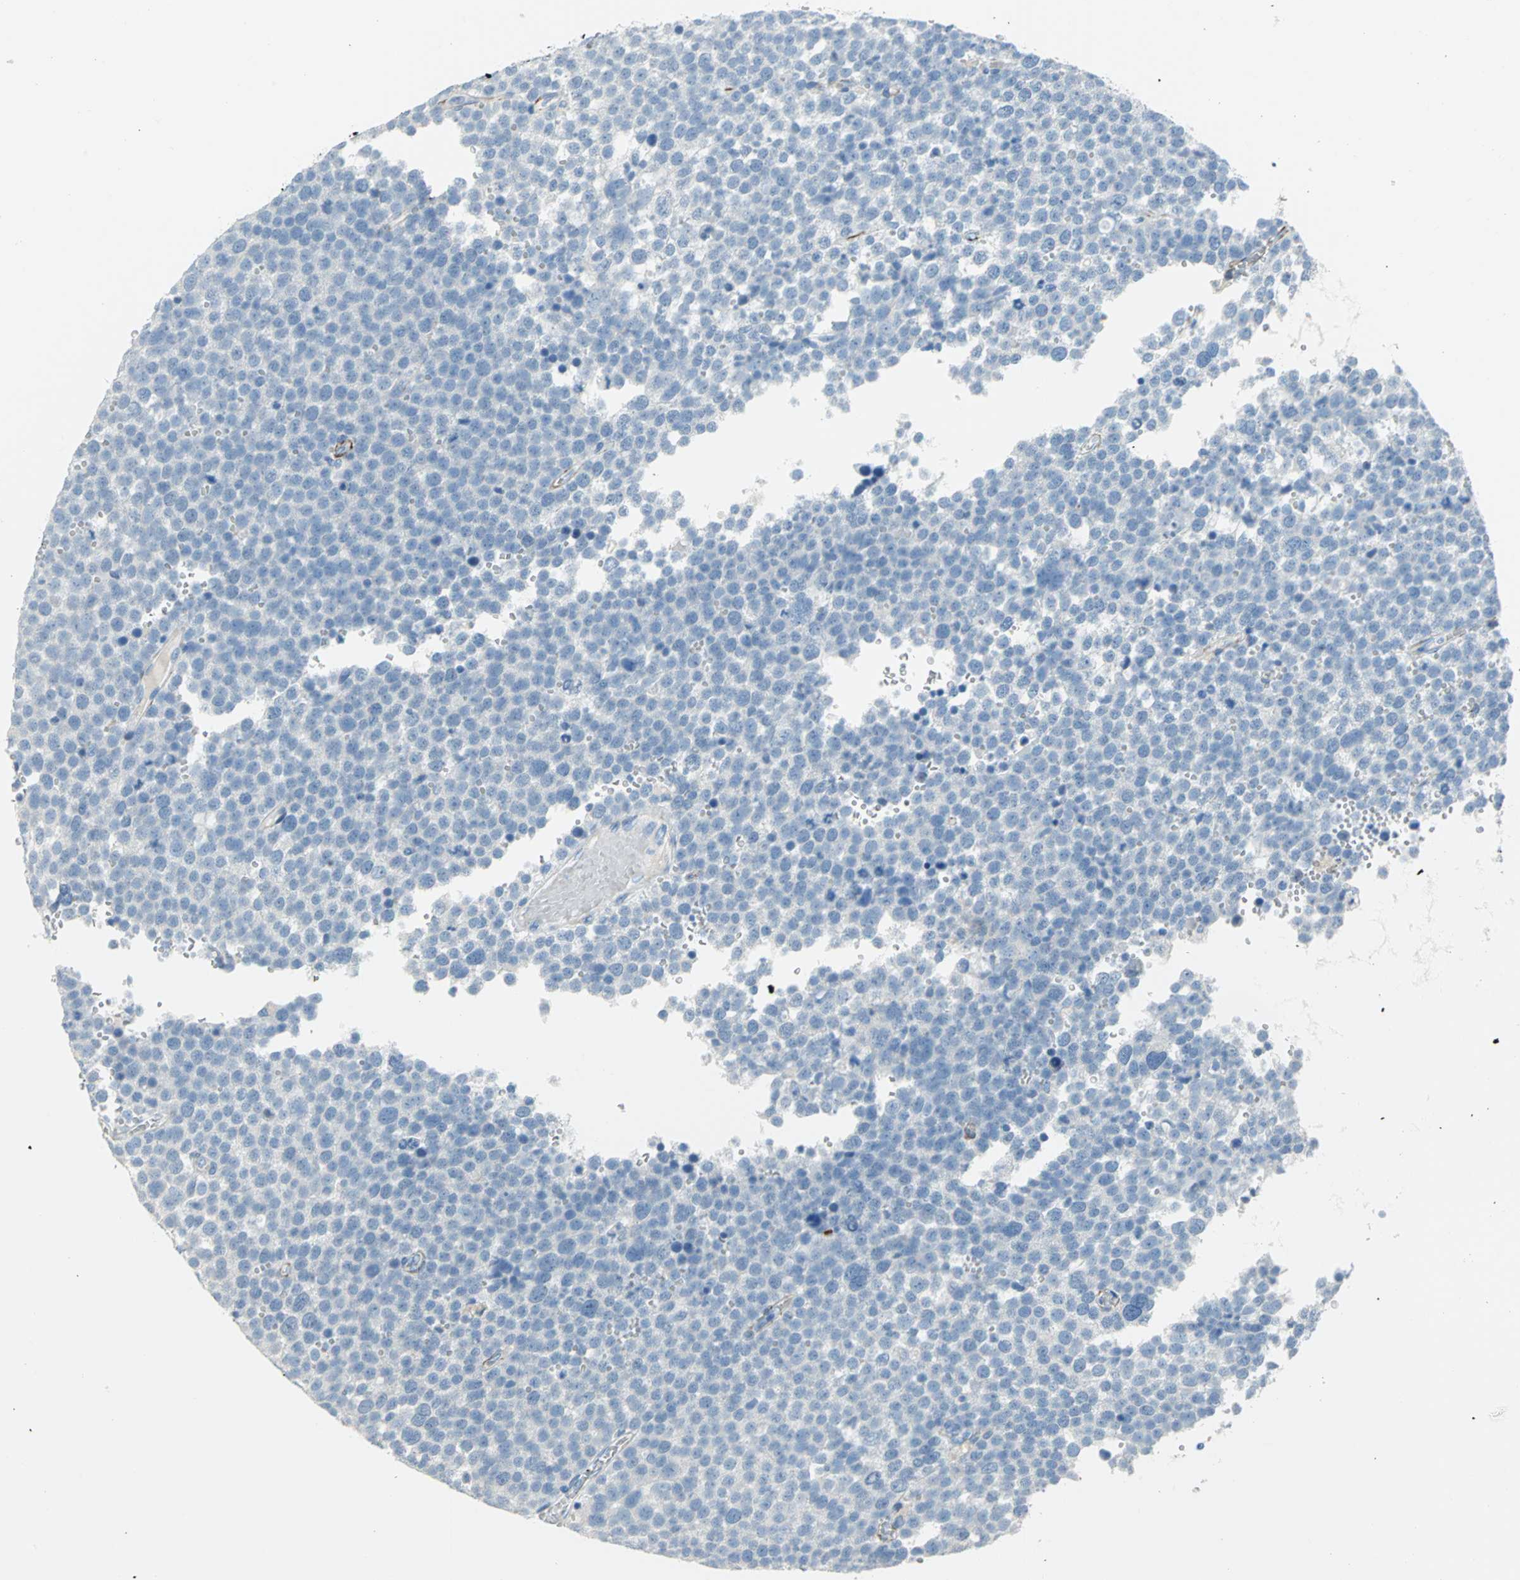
{"staining": {"intensity": "negative", "quantity": "none", "location": "none"}, "tissue": "testis cancer", "cell_type": "Tumor cells", "image_type": "cancer", "snomed": [{"axis": "morphology", "description": "Seminoma, NOS"}, {"axis": "topography", "description": "Testis"}], "caption": "DAB (3,3'-diaminobenzidine) immunohistochemical staining of testis cancer exhibits no significant staining in tumor cells.", "gene": "ALOX15", "patient": {"sex": "male", "age": 71}}